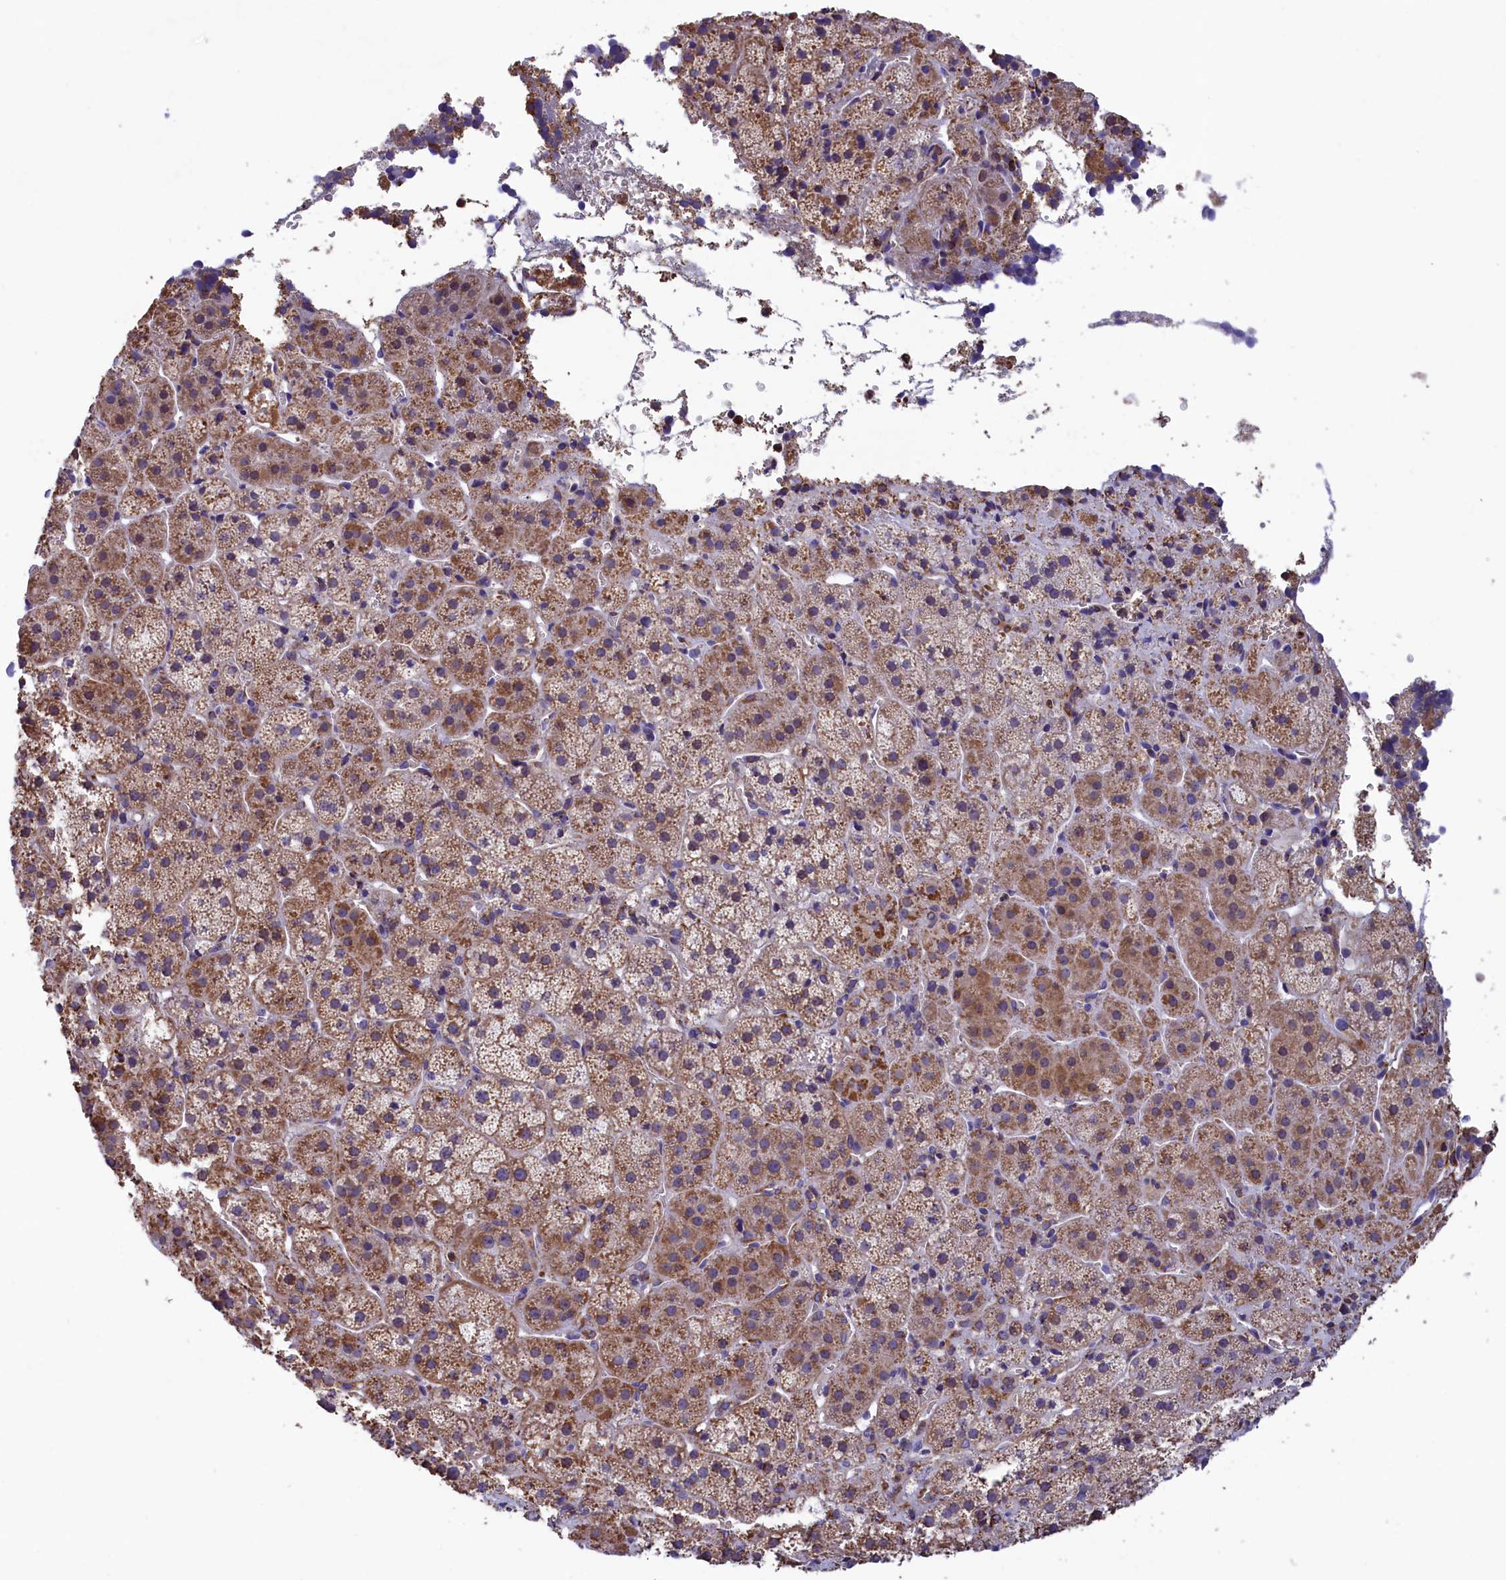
{"staining": {"intensity": "moderate", "quantity": "25%-75%", "location": "cytoplasmic/membranous"}, "tissue": "adrenal gland", "cell_type": "Glandular cells", "image_type": "normal", "snomed": [{"axis": "morphology", "description": "Normal tissue, NOS"}, {"axis": "topography", "description": "Adrenal gland"}], "caption": "Immunohistochemical staining of unremarkable human adrenal gland demonstrates medium levels of moderate cytoplasmic/membranous expression in about 25%-75% of glandular cells. The staining is performed using DAB (3,3'-diaminobenzidine) brown chromogen to label protein expression. The nuclei are counter-stained blue using hematoxylin.", "gene": "GATB", "patient": {"sex": "female", "age": 44}}